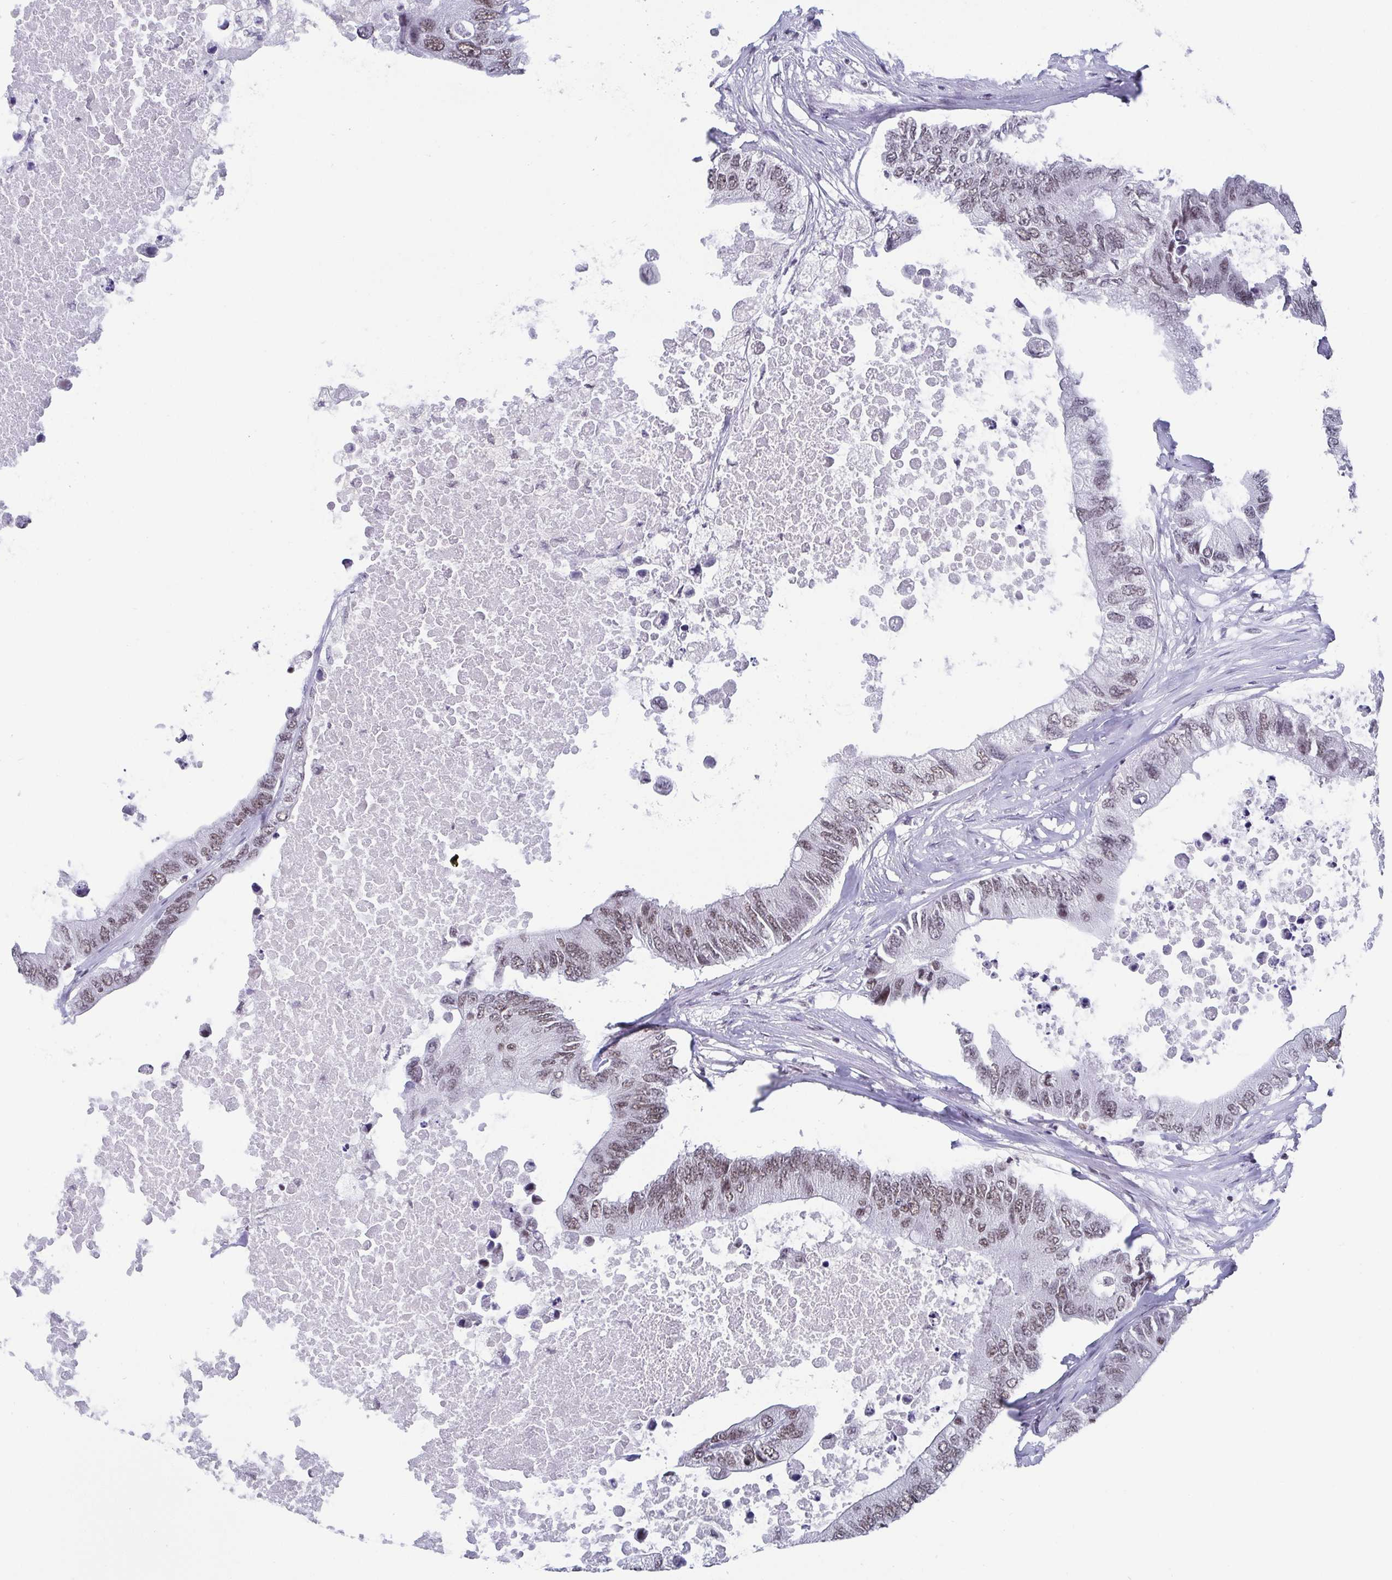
{"staining": {"intensity": "weak", "quantity": ">75%", "location": "nuclear"}, "tissue": "colorectal cancer", "cell_type": "Tumor cells", "image_type": "cancer", "snomed": [{"axis": "morphology", "description": "Adenocarcinoma, NOS"}, {"axis": "topography", "description": "Colon"}], "caption": "Protein staining of adenocarcinoma (colorectal) tissue reveals weak nuclear expression in approximately >75% of tumor cells.", "gene": "CTCF", "patient": {"sex": "male", "age": 71}}